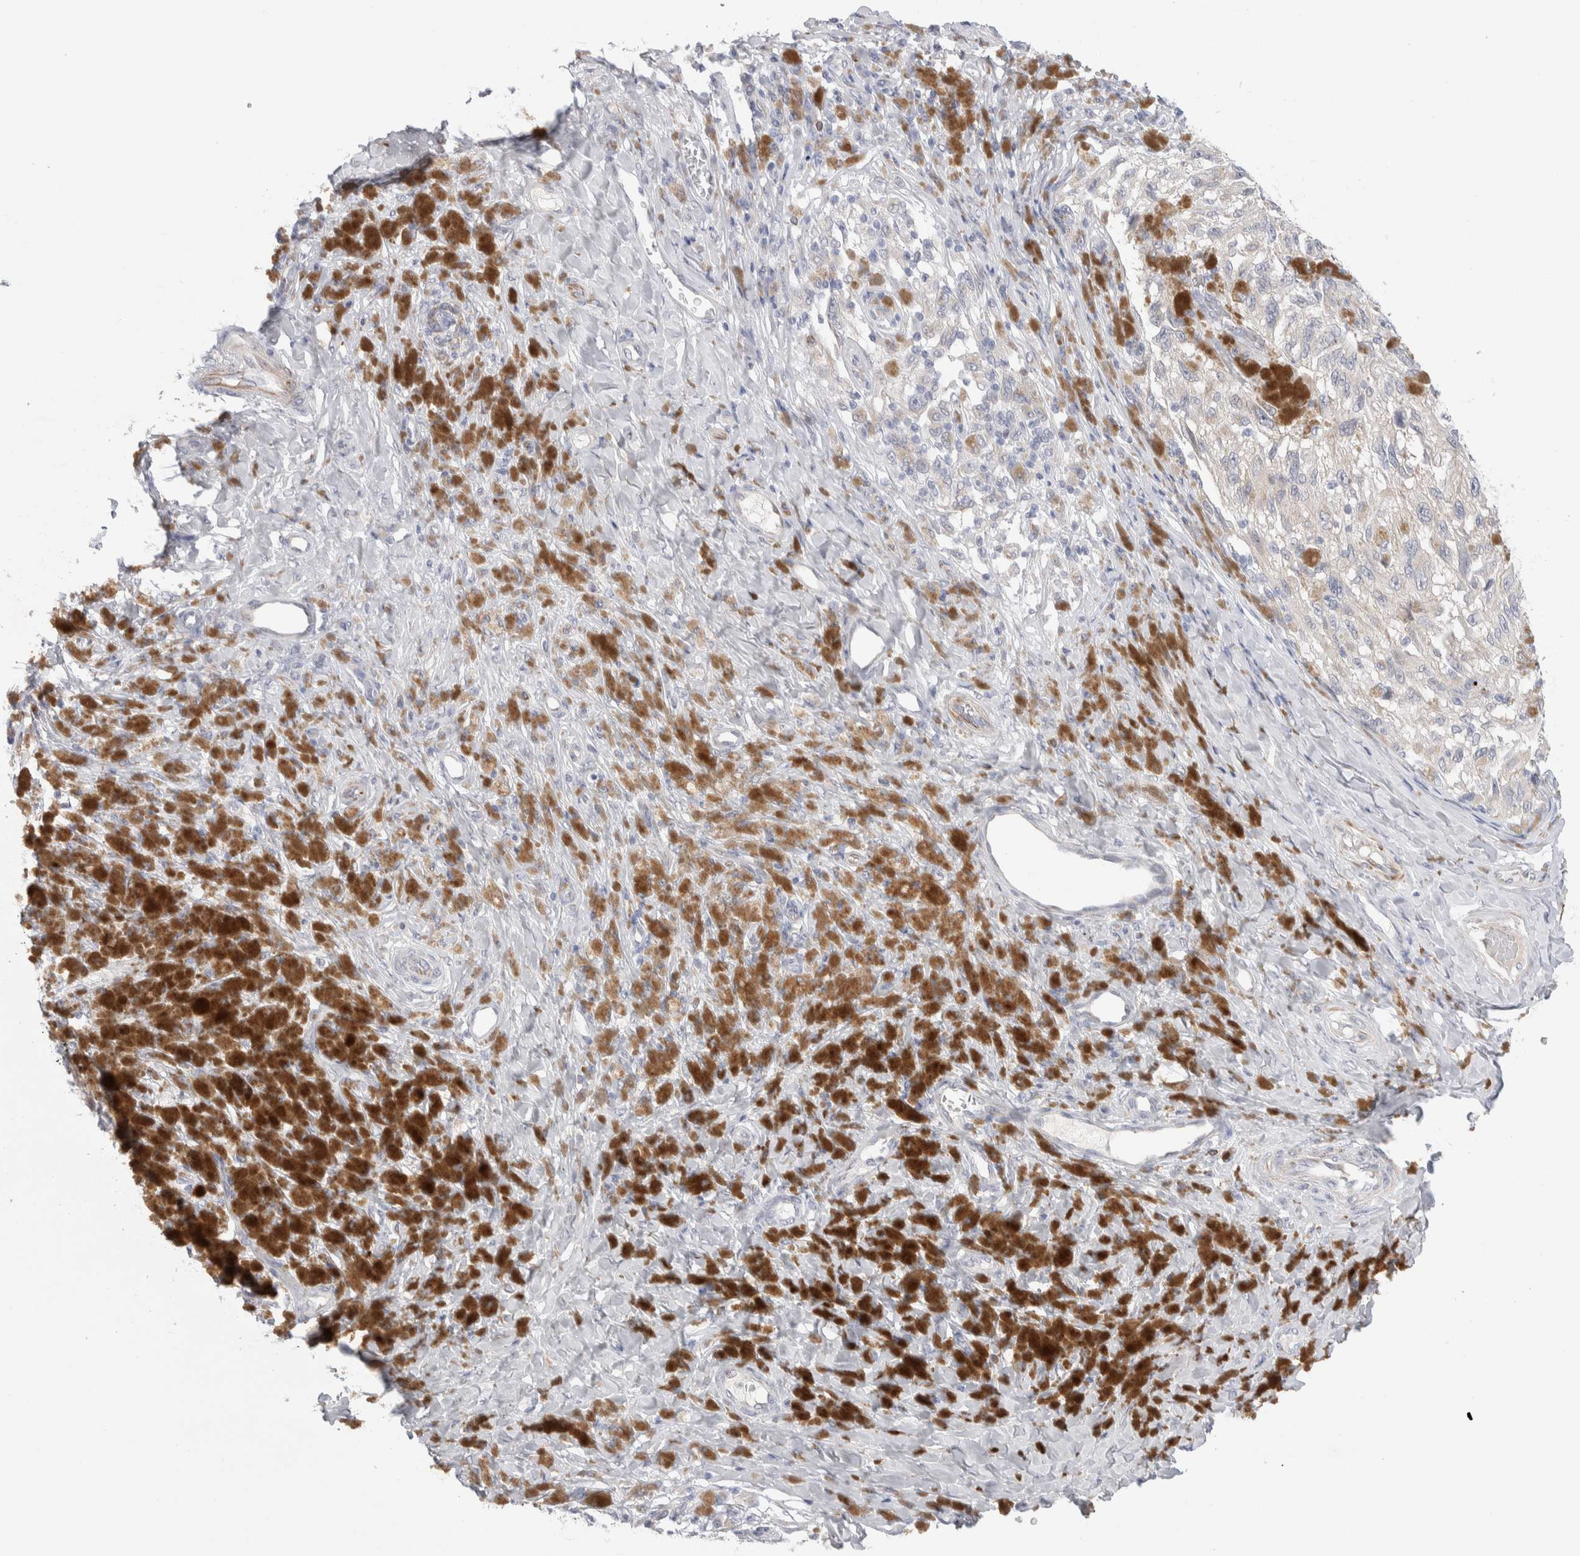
{"staining": {"intensity": "negative", "quantity": "none", "location": "none"}, "tissue": "melanoma", "cell_type": "Tumor cells", "image_type": "cancer", "snomed": [{"axis": "morphology", "description": "Malignant melanoma, NOS"}, {"axis": "topography", "description": "Skin"}], "caption": "Immunohistochemical staining of human malignant melanoma shows no significant positivity in tumor cells. (DAB immunohistochemistry, high magnification).", "gene": "C1orf112", "patient": {"sex": "female", "age": 73}}